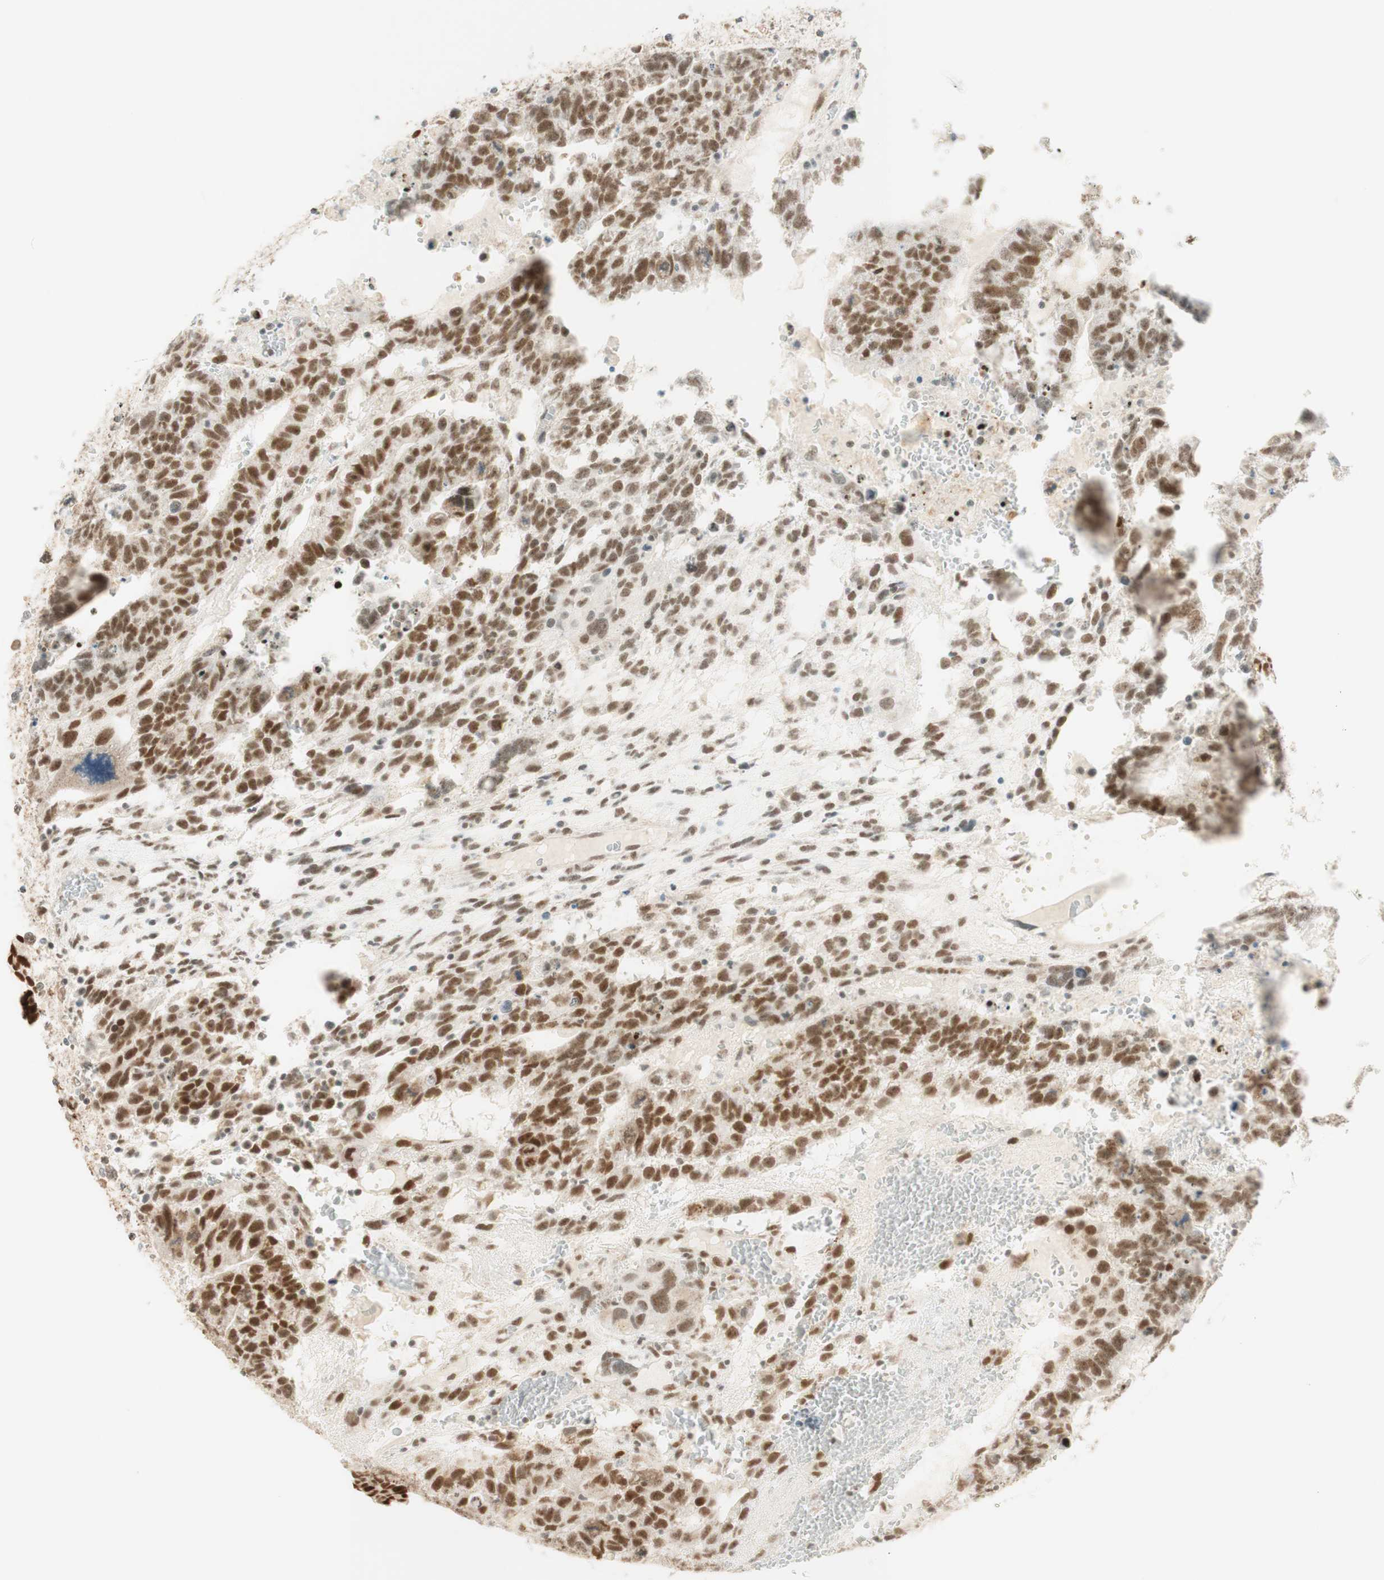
{"staining": {"intensity": "strong", "quantity": ">75%", "location": "nuclear"}, "tissue": "testis cancer", "cell_type": "Tumor cells", "image_type": "cancer", "snomed": [{"axis": "morphology", "description": "Seminoma, NOS"}, {"axis": "morphology", "description": "Carcinoma, Embryonal, NOS"}, {"axis": "topography", "description": "Testis"}], "caption": "A brown stain shows strong nuclear positivity of a protein in human testis cancer (embryonal carcinoma) tumor cells. Using DAB (brown) and hematoxylin (blue) stains, captured at high magnification using brightfield microscopy.", "gene": "ZNF782", "patient": {"sex": "male", "age": 52}}